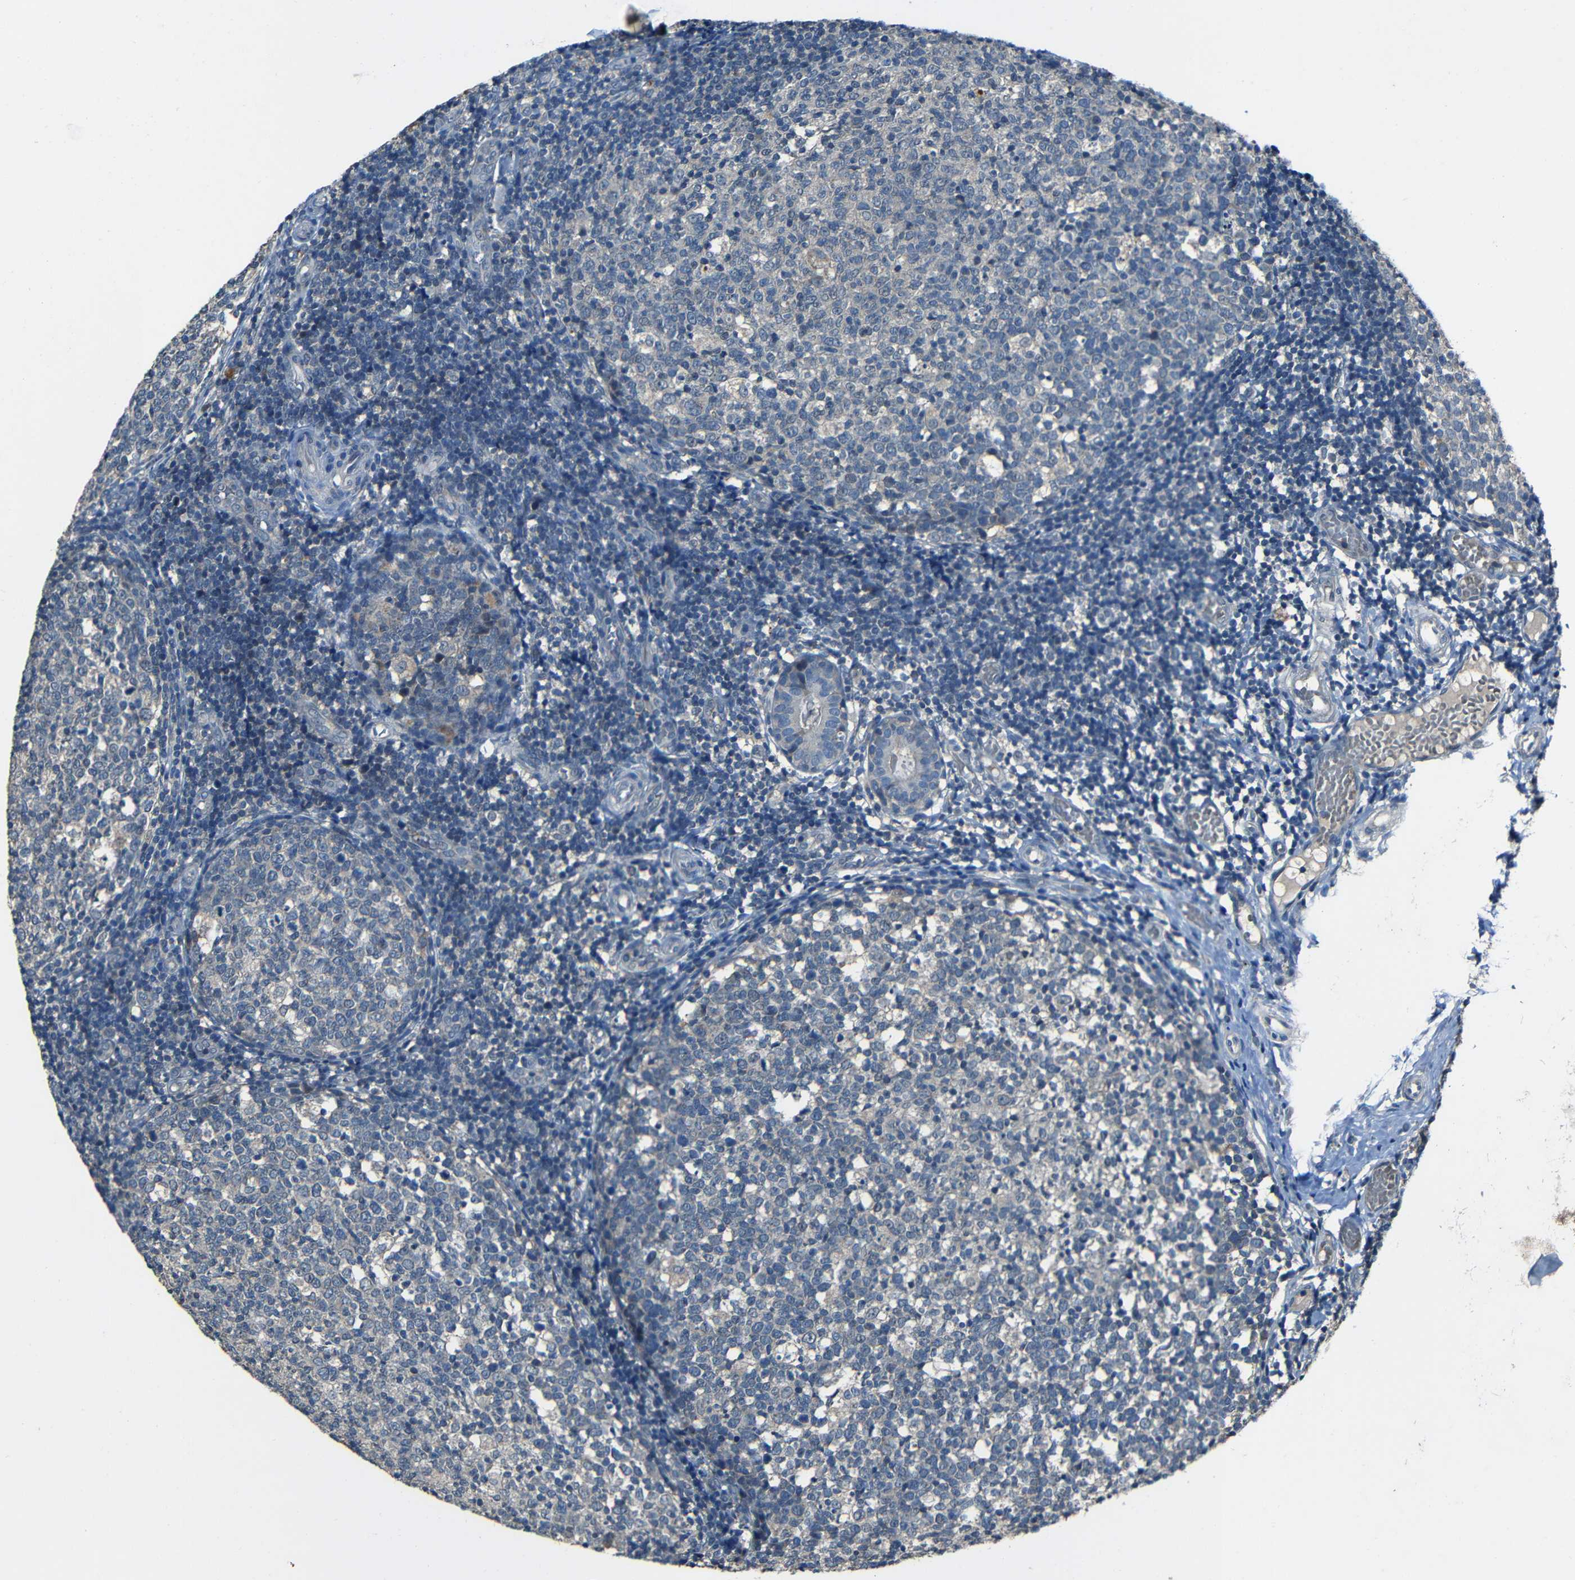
{"staining": {"intensity": "negative", "quantity": "none", "location": "none"}, "tissue": "tonsil", "cell_type": "Germinal center cells", "image_type": "normal", "snomed": [{"axis": "morphology", "description": "Normal tissue, NOS"}, {"axis": "topography", "description": "Tonsil"}], "caption": "The histopathology image reveals no significant positivity in germinal center cells of tonsil. (Immunohistochemistry (ihc), brightfield microscopy, high magnification).", "gene": "SLA", "patient": {"sex": "female", "age": 19}}